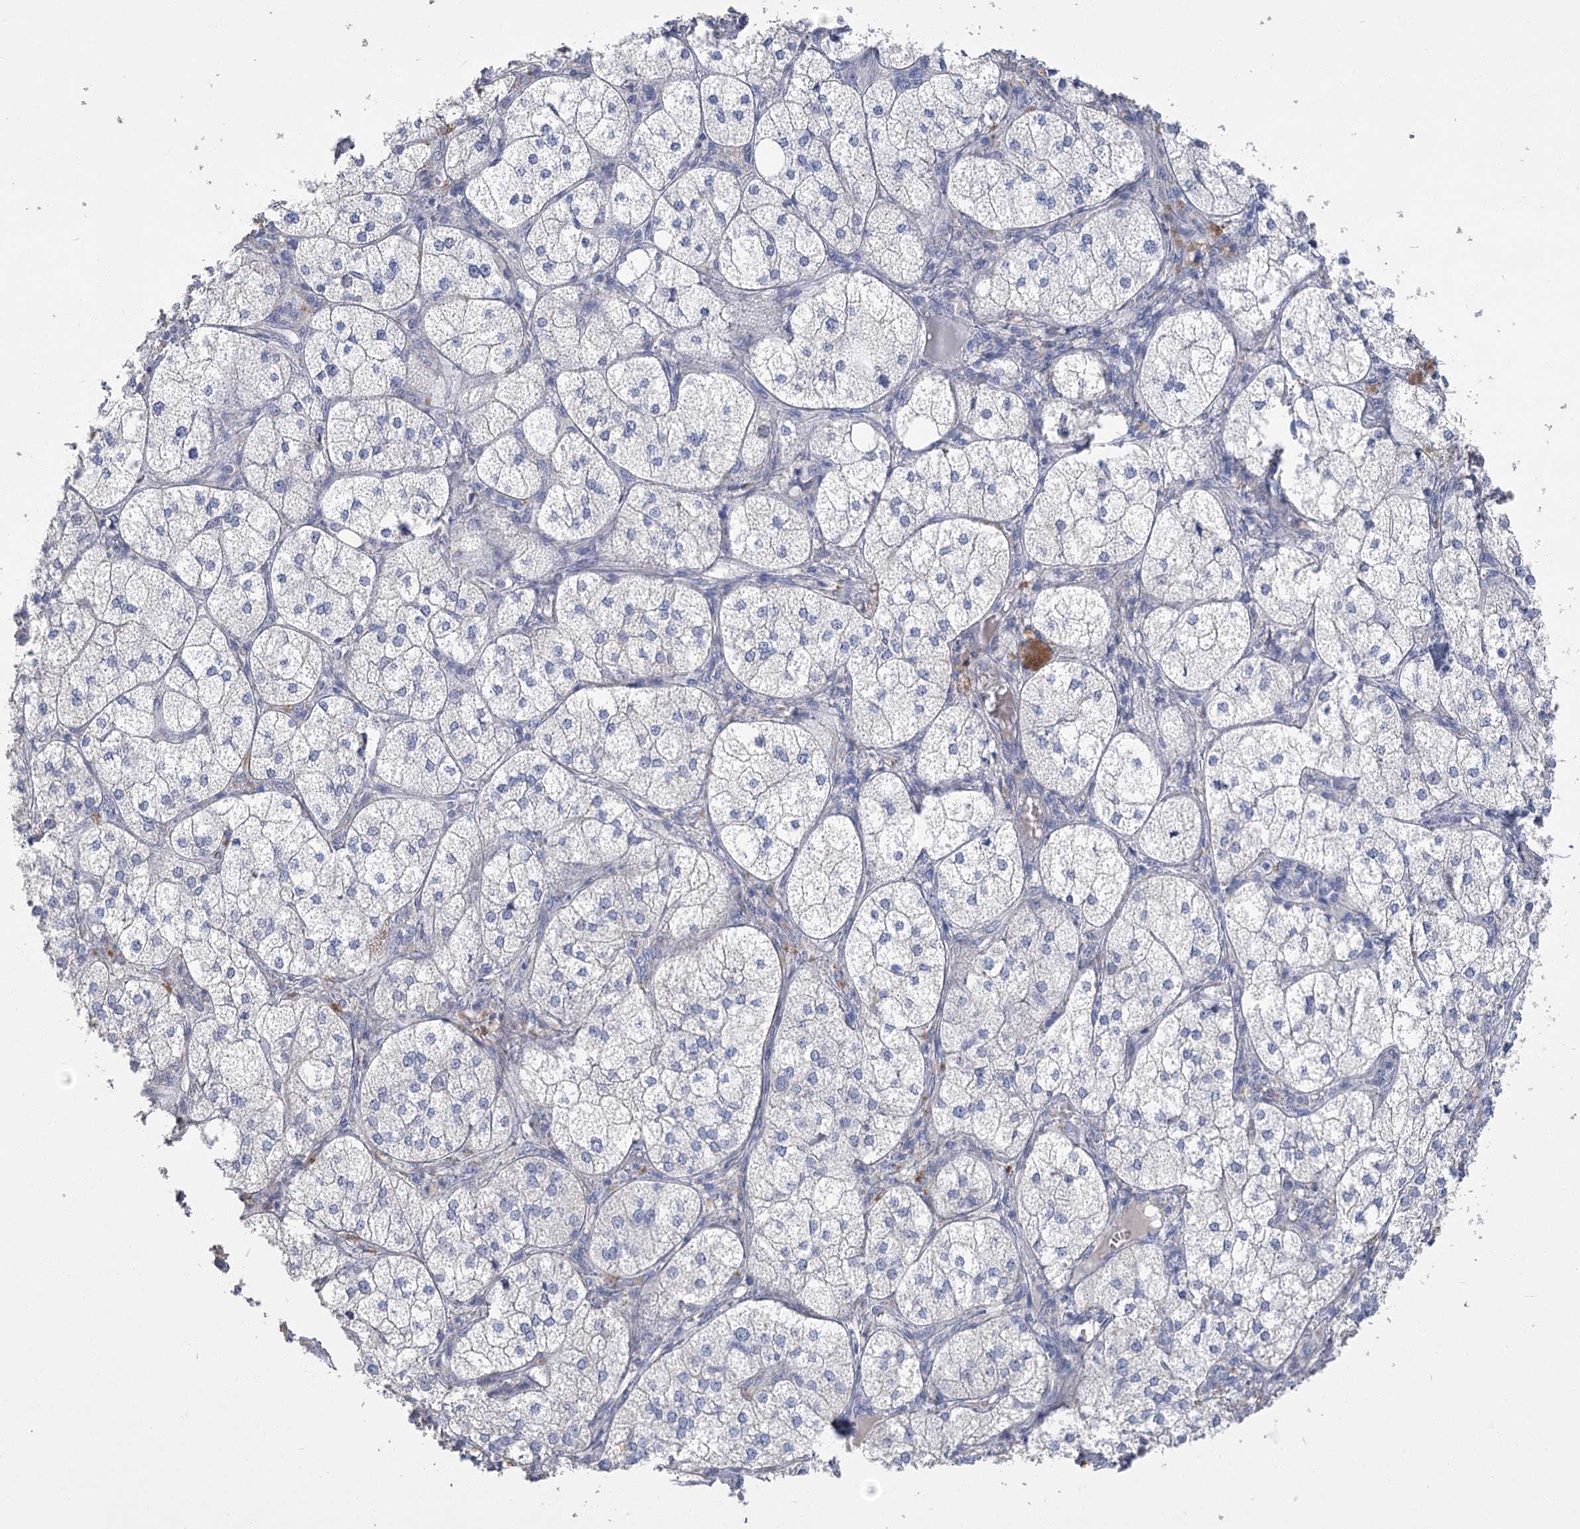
{"staining": {"intensity": "weak", "quantity": "<25%", "location": "cytoplasmic/membranous"}, "tissue": "adrenal gland", "cell_type": "Glandular cells", "image_type": "normal", "snomed": [{"axis": "morphology", "description": "Normal tissue, NOS"}, {"axis": "topography", "description": "Adrenal gland"}], "caption": "Protein analysis of unremarkable adrenal gland exhibits no significant expression in glandular cells. Brightfield microscopy of immunohistochemistry (IHC) stained with DAB (brown) and hematoxylin (blue), captured at high magnification.", "gene": "SLC9A3", "patient": {"sex": "female", "age": 61}}